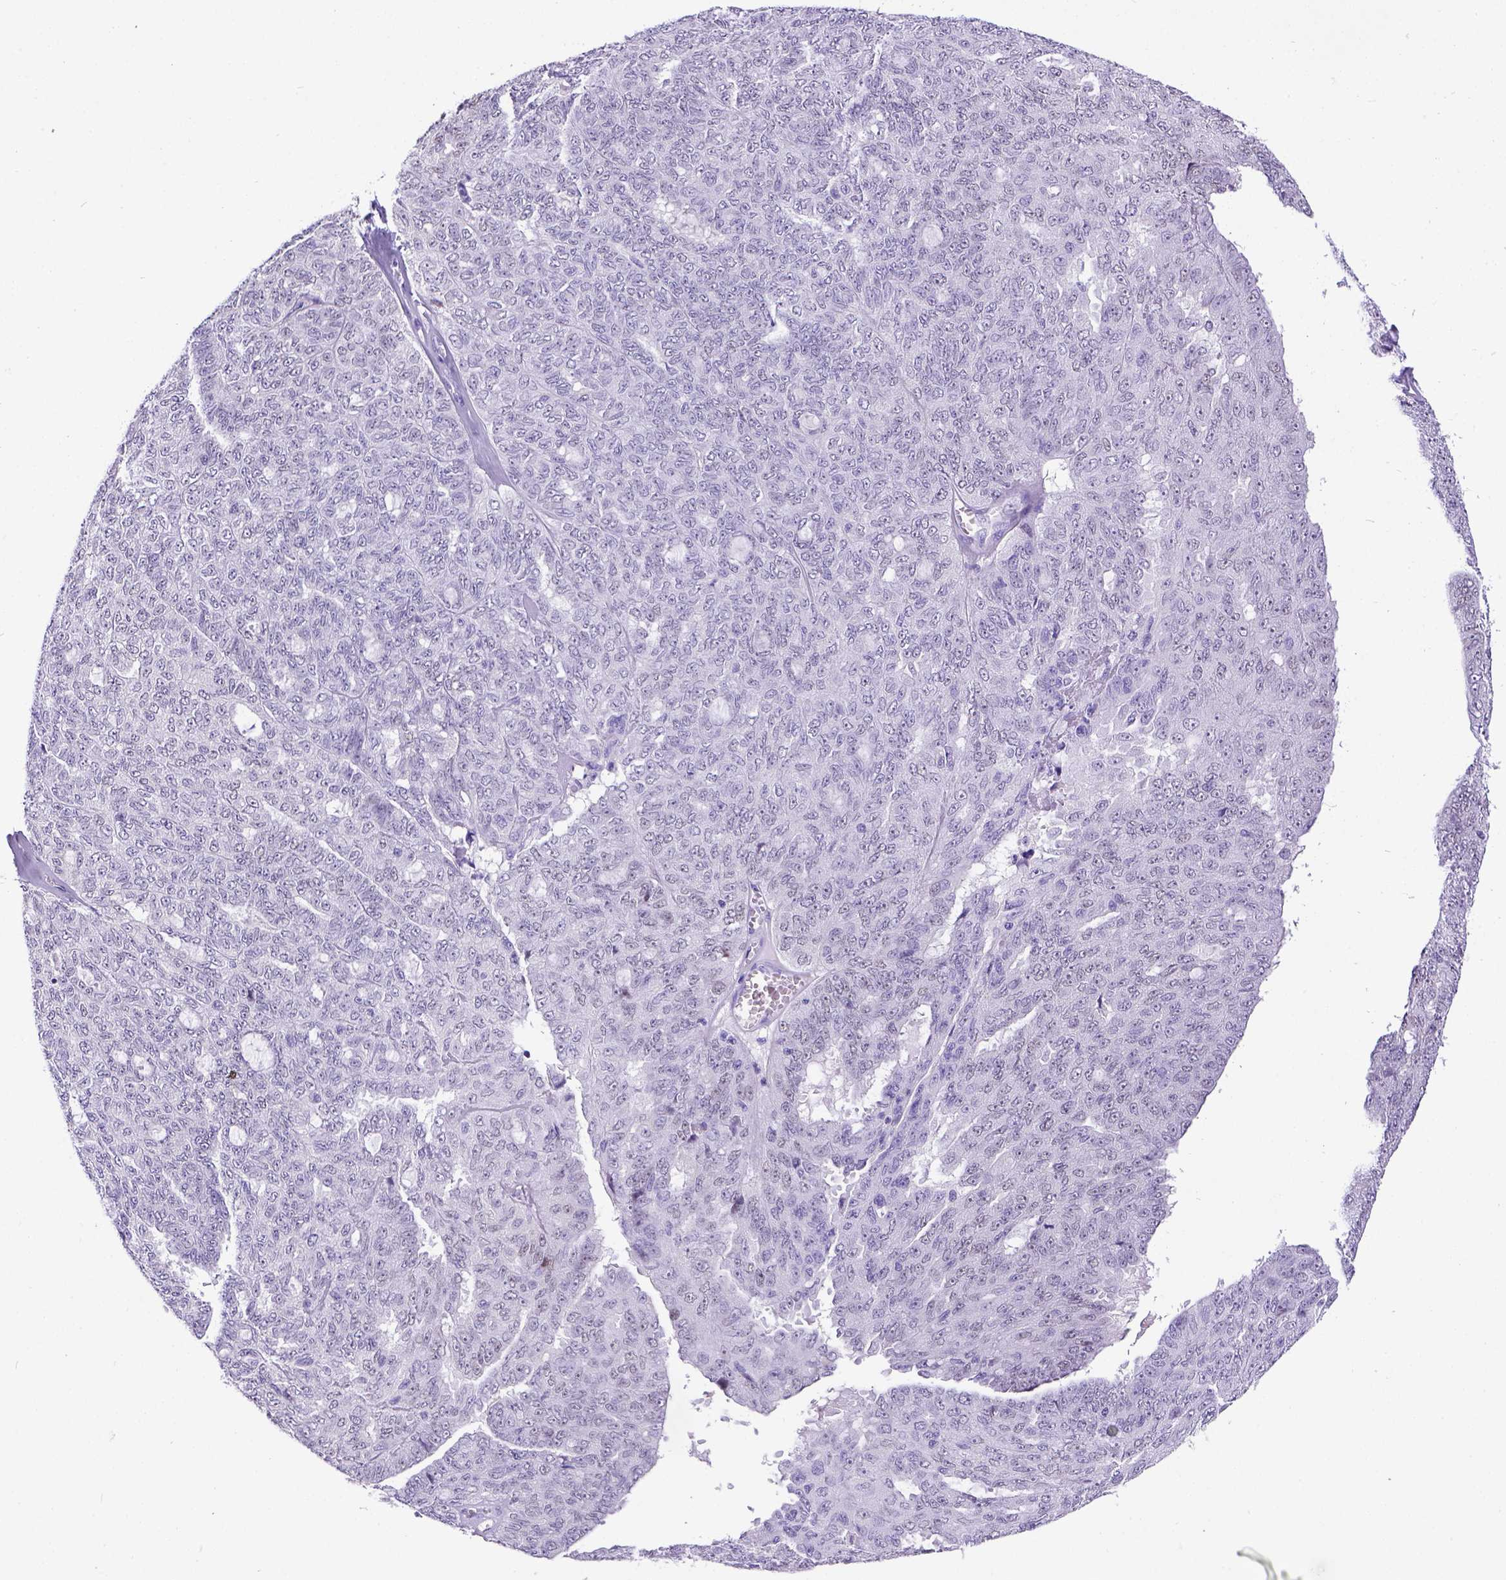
{"staining": {"intensity": "weak", "quantity": "25%-75%", "location": "nuclear"}, "tissue": "ovarian cancer", "cell_type": "Tumor cells", "image_type": "cancer", "snomed": [{"axis": "morphology", "description": "Cystadenocarcinoma, serous, NOS"}, {"axis": "topography", "description": "Ovary"}], "caption": "Serous cystadenocarcinoma (ovarian) tissue demonstrates weak nuclear positivity in about 25%-75% of tumor cells, visualized by immunohistochemistry.", "gene": "ESR1", "patient": {"sex": "female", "age": 71}}